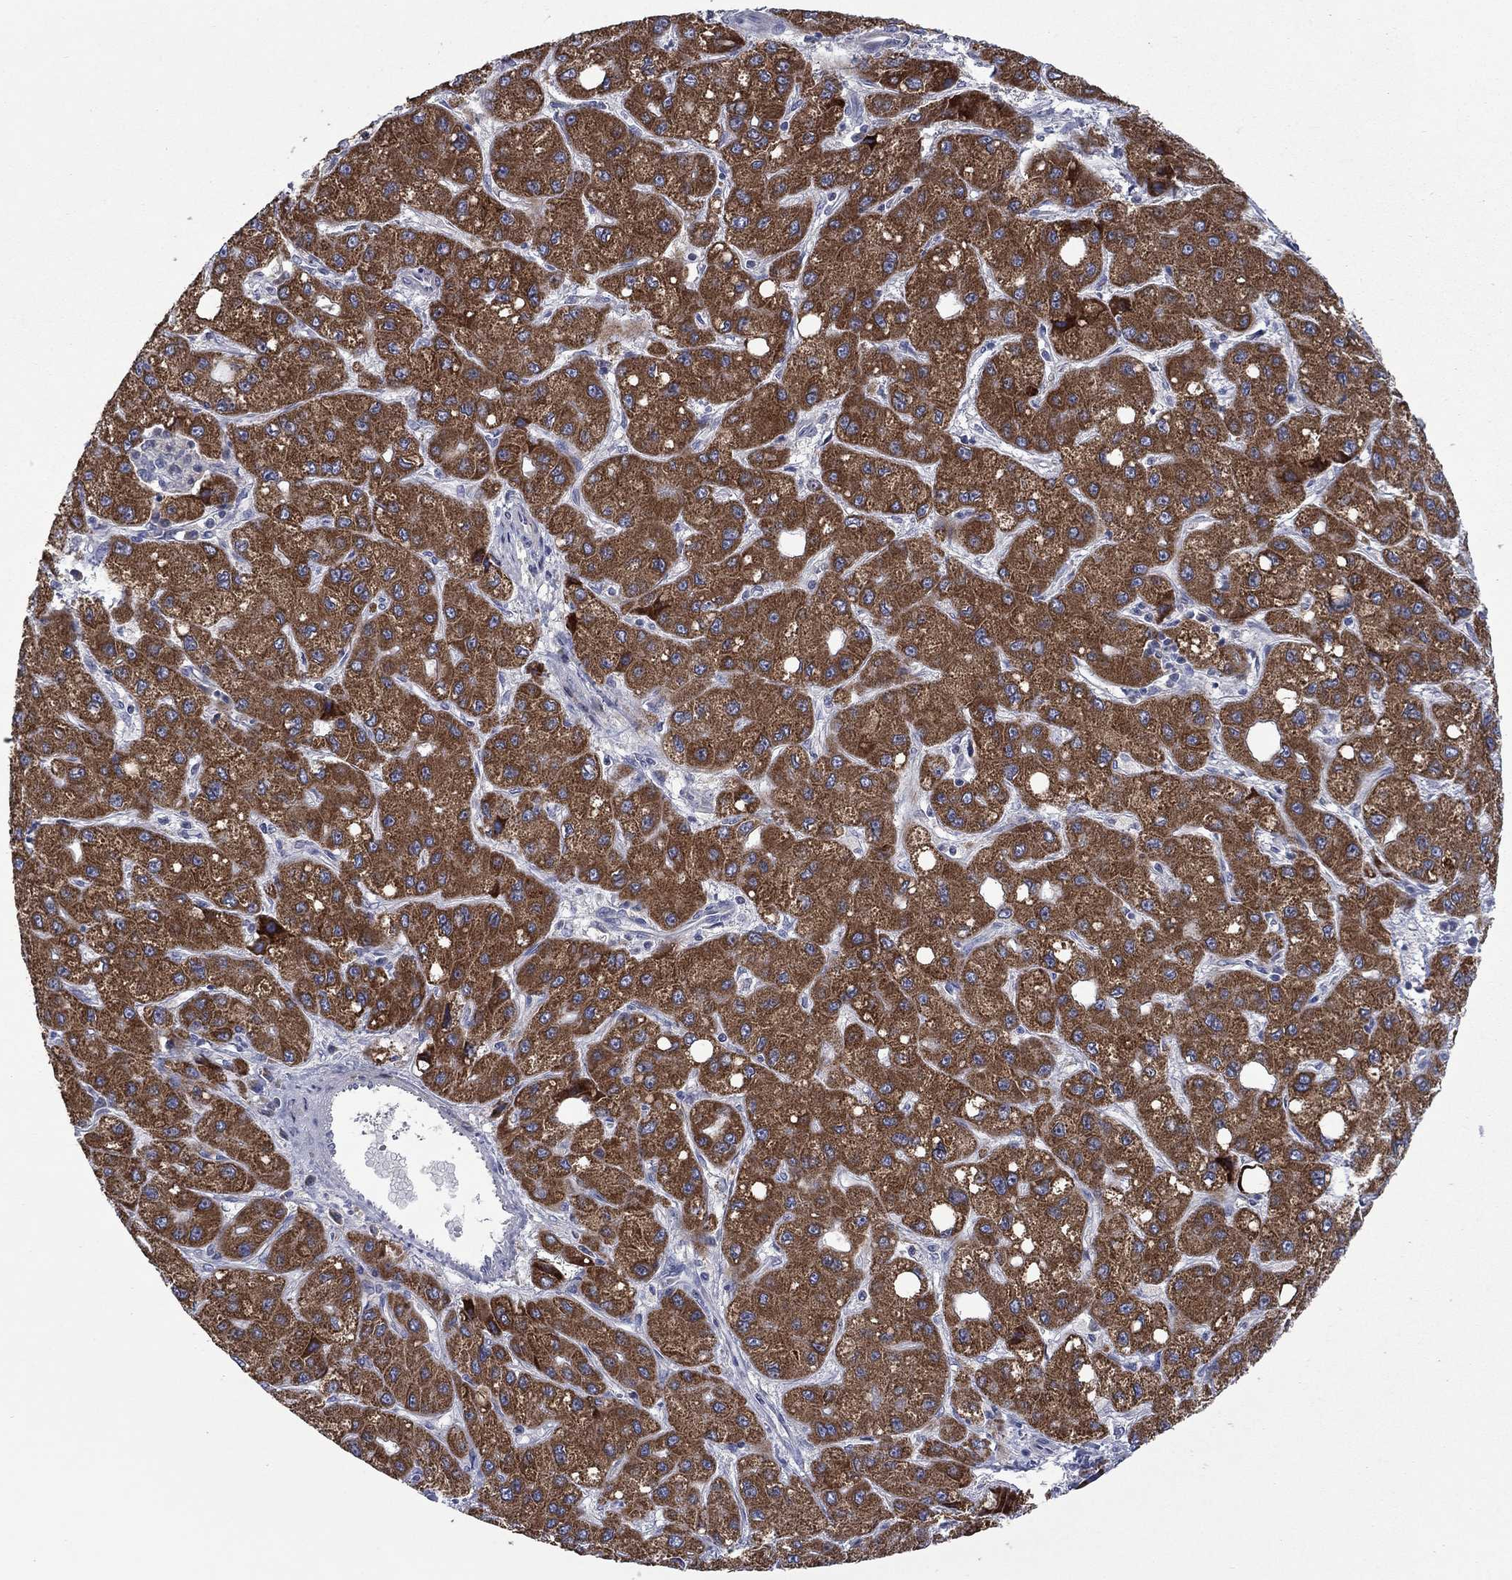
{"staining": {"intensity": "strong", "quantity": ">75%", "location": "cytoplasmic/membranous"}, "tissue": "liver cancer", "cell_type": "Tumor cells", "image_type": "cancer", "snomed": [{"axis": "morphology", "description": "Carcinoma, Hepatocellular, NOS"}, {"axis": "topography", "description": "Liver"}], "caption": "Immunohistochemistry histopathology image of human hepatocellular carcinoma (liver) stained for a protein (brown), which reveals high levels of strong cytoplasmic/membranous staining in about >75% of tumor cells.", "gene": "FRK", "patient": {"sex": "male", "age": 73}}